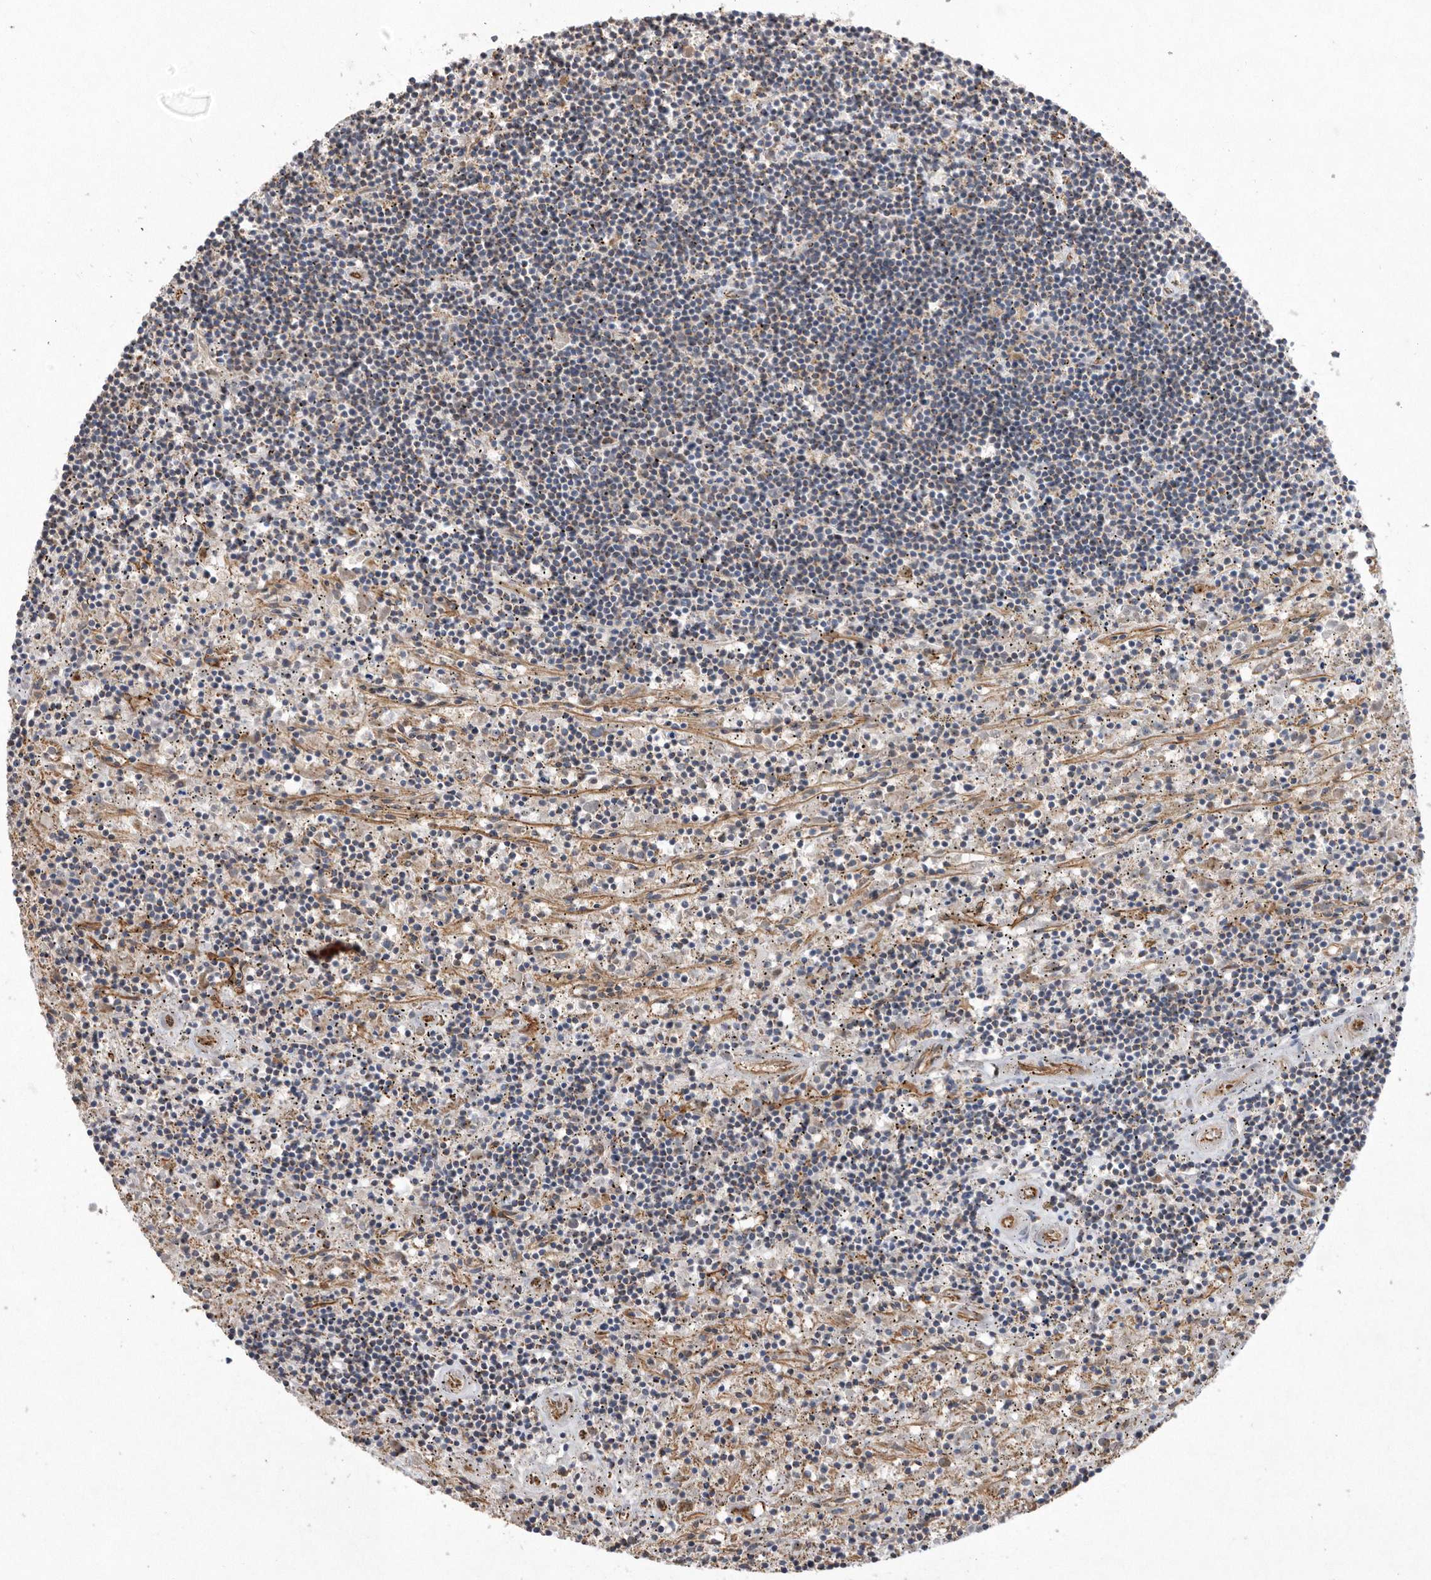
{"staining": {"intensity": "weak", "quantity": "<25%", "location": "cytoplasmic/membranous"}, "tissue": "lymphoma", "cell_type": "Tumor cells", "image_type": "cancer", "snomed": [{"axis": "morphology", "description": "Malignant lymphoma, non-Hodgkin's type, Low grade"}, {"axis": "topography", "description": "Spleen"}], "caption": "Immunohistochemical staining of human lymphoma displays no significant staining in tumor cells.", "gene": "PON2", "patient": {"sex": "male", "age": 76}}